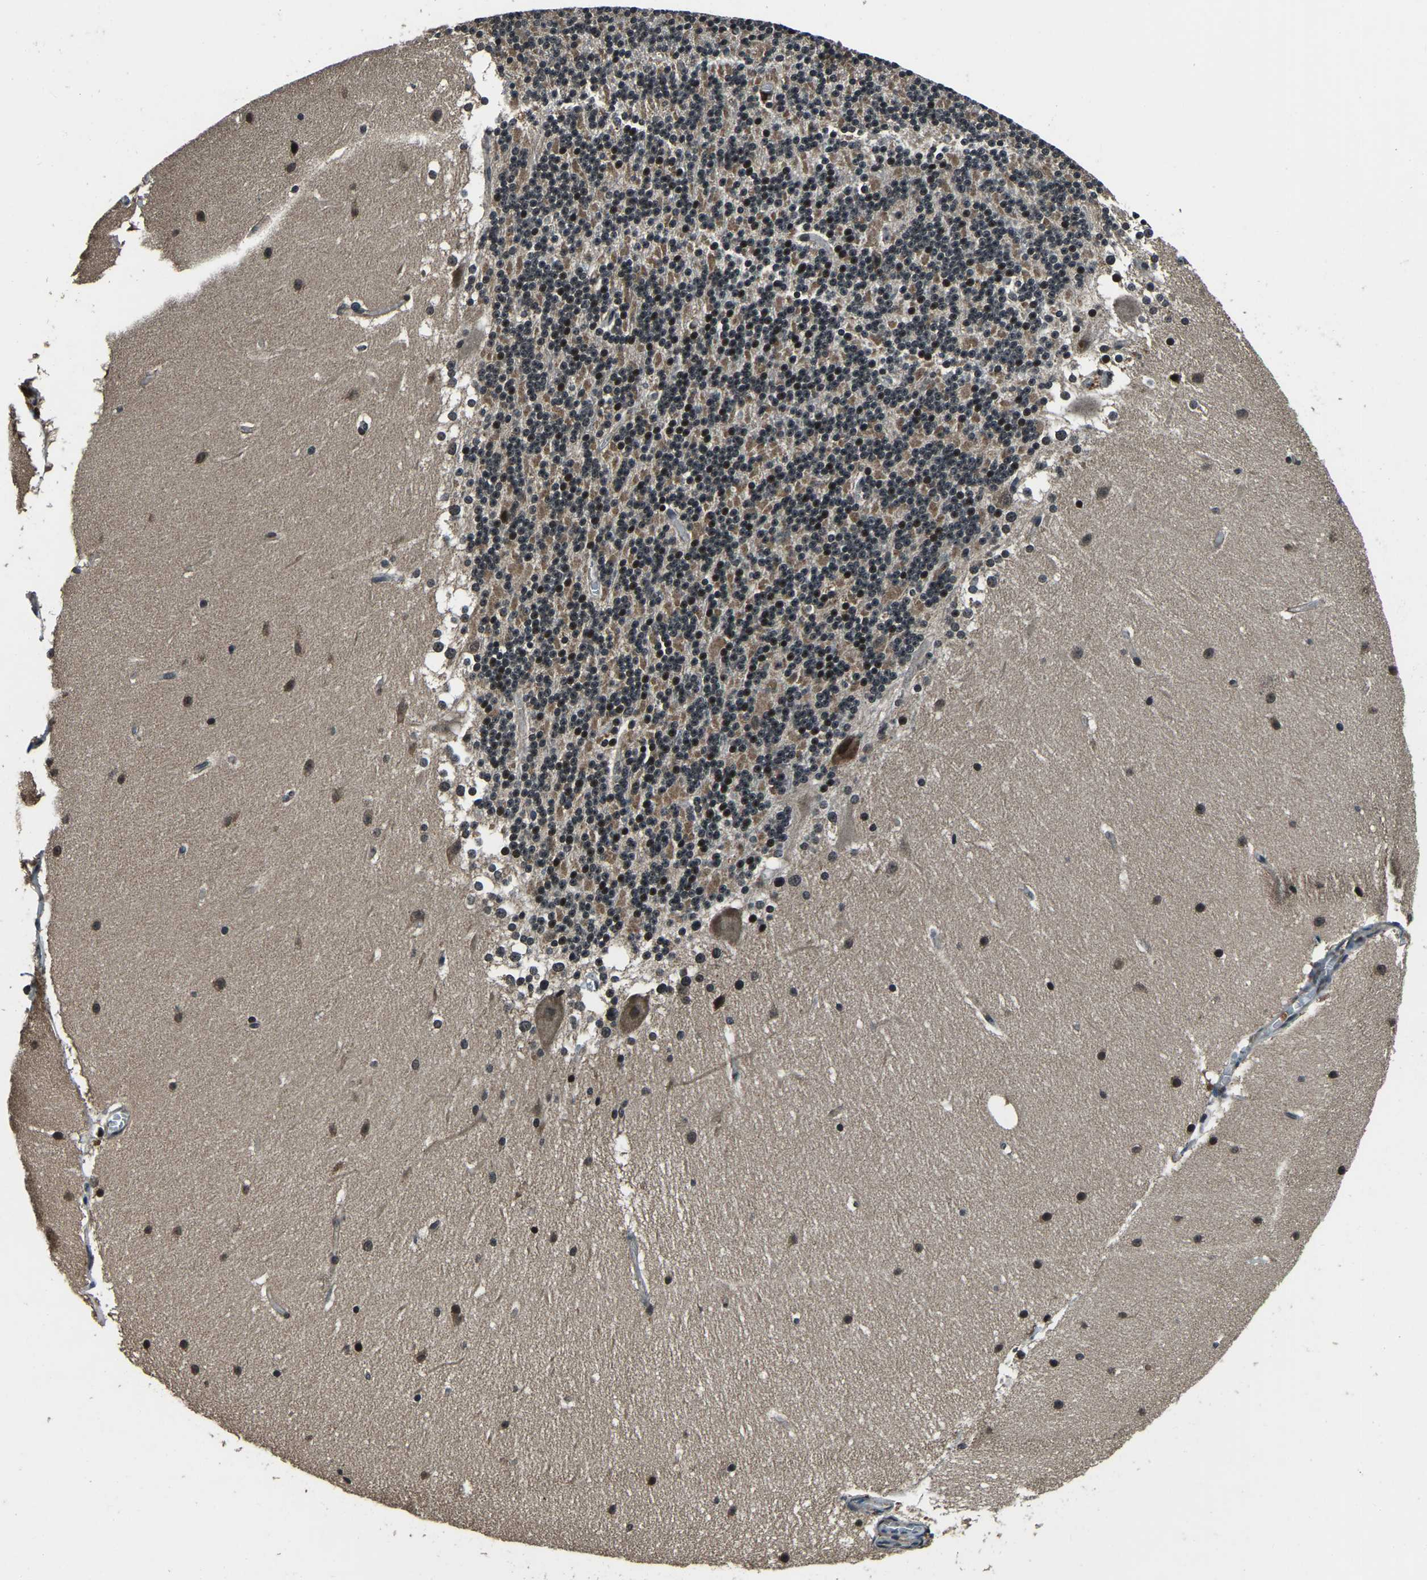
{"staining": {"intensity": "moderate", "quantity": "25%-75%", "location": "cytoplasmic/membranous,nuclear"}, "tissue": "cerebellum", "cell_type": "Cells in granular layer", "image_type": "normal", "snomed": [{"axis": "morphology", "description": "Normal tissue, NOS"}, {"axis": "topography", "description": "Cerebellum"}], "caption": "High-magnification brightfield microscopy of normal cerebellum stained with DAB (brown) and counterstained with hematoxylin (blue). cells in granular layer exhibit moderate cytoplasmic/membranous,nuclear expression is identified in approximately25%-75% of cells.", "gene": "ANKIB1", "patient": {"sex": "female", "age": 19}}